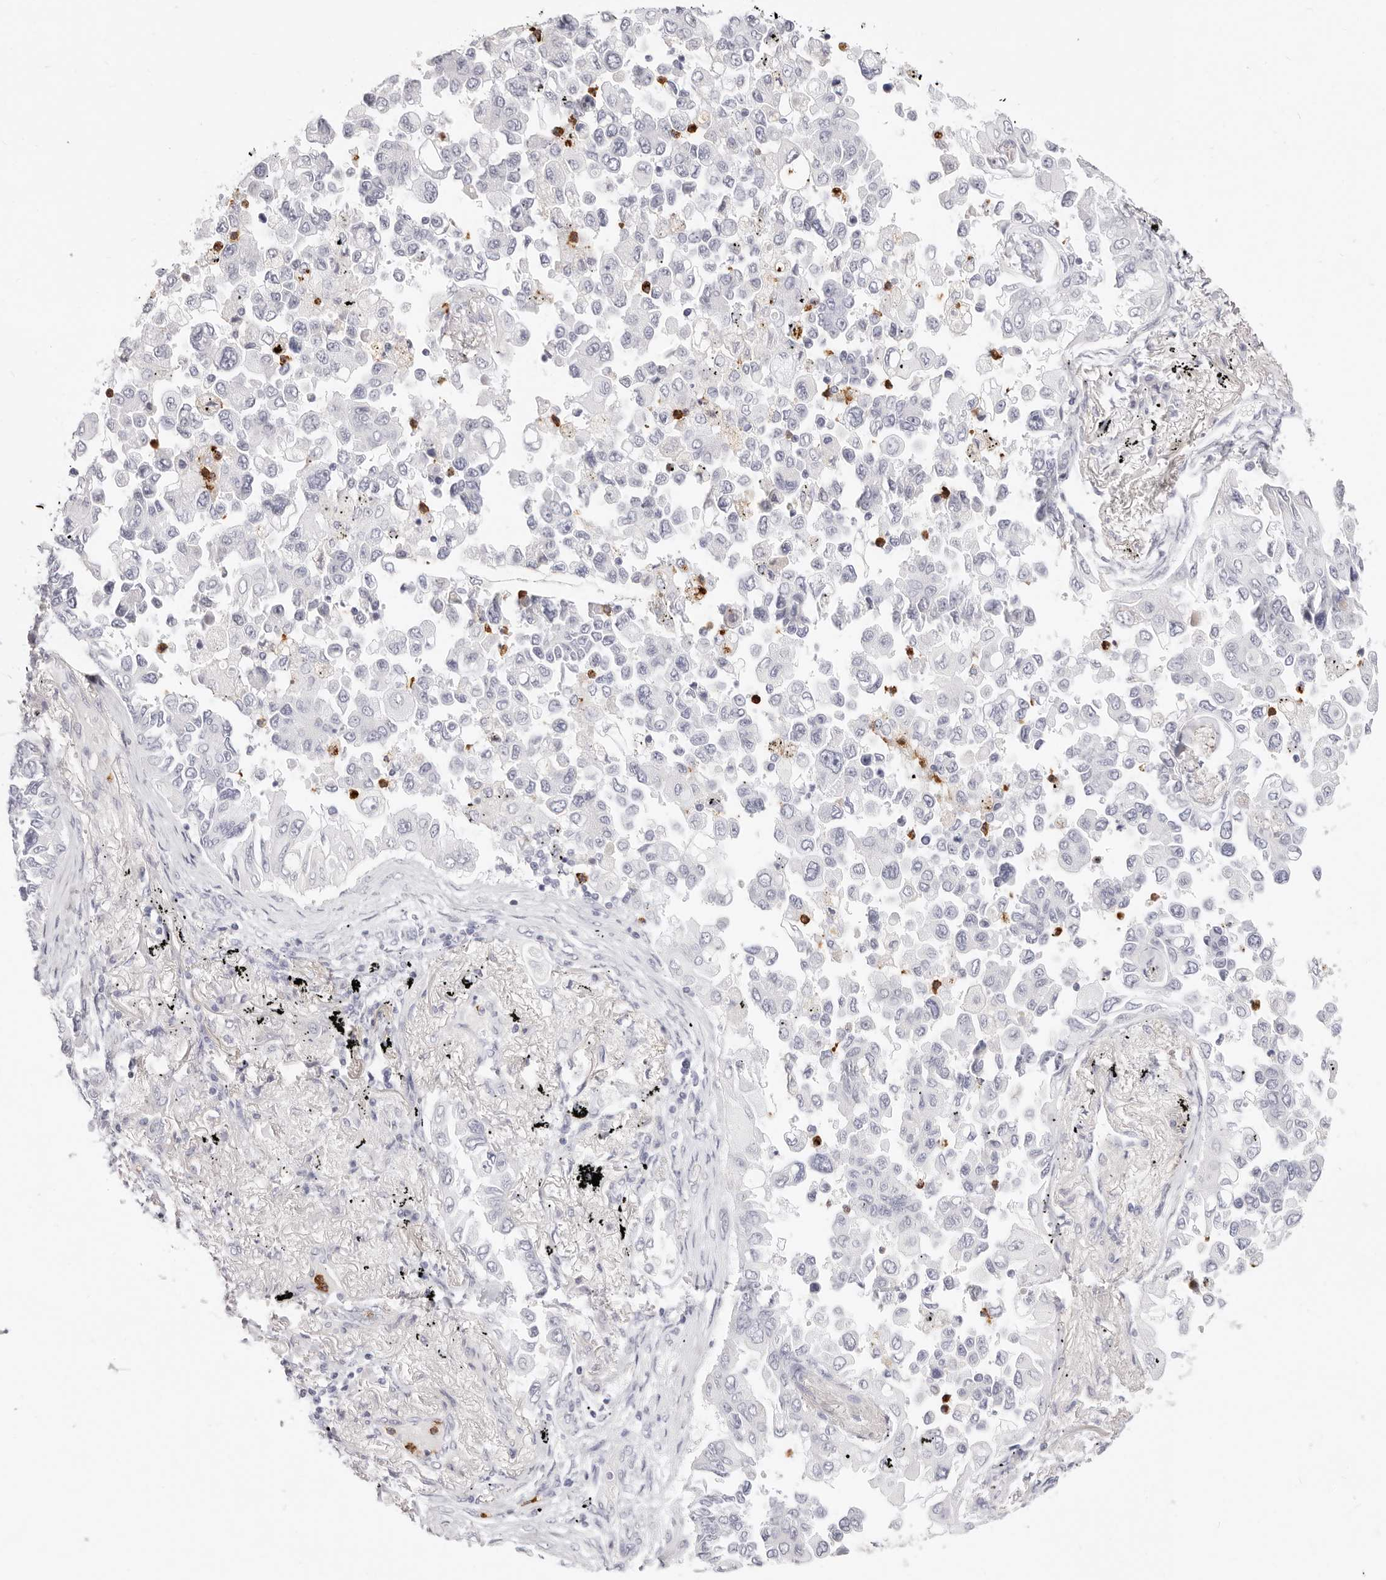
{"staining": {"intensity": "negative", "quantity": "none", "location": "none"}, "tissue": "lung cancer", "cell_type": "Tumor cells", "image_type": "cancer", "snomed": [{"axis": "morphology", "description": "Adenocarcinoma, NOS"}, {"axis": "topography", "description": "Lung"}], "caption": "Tumor cells are negative for protein expression in human lung adenocarcinoma.", "gene": "CAMP", "patient": {"sex": "female", "age": 67}}